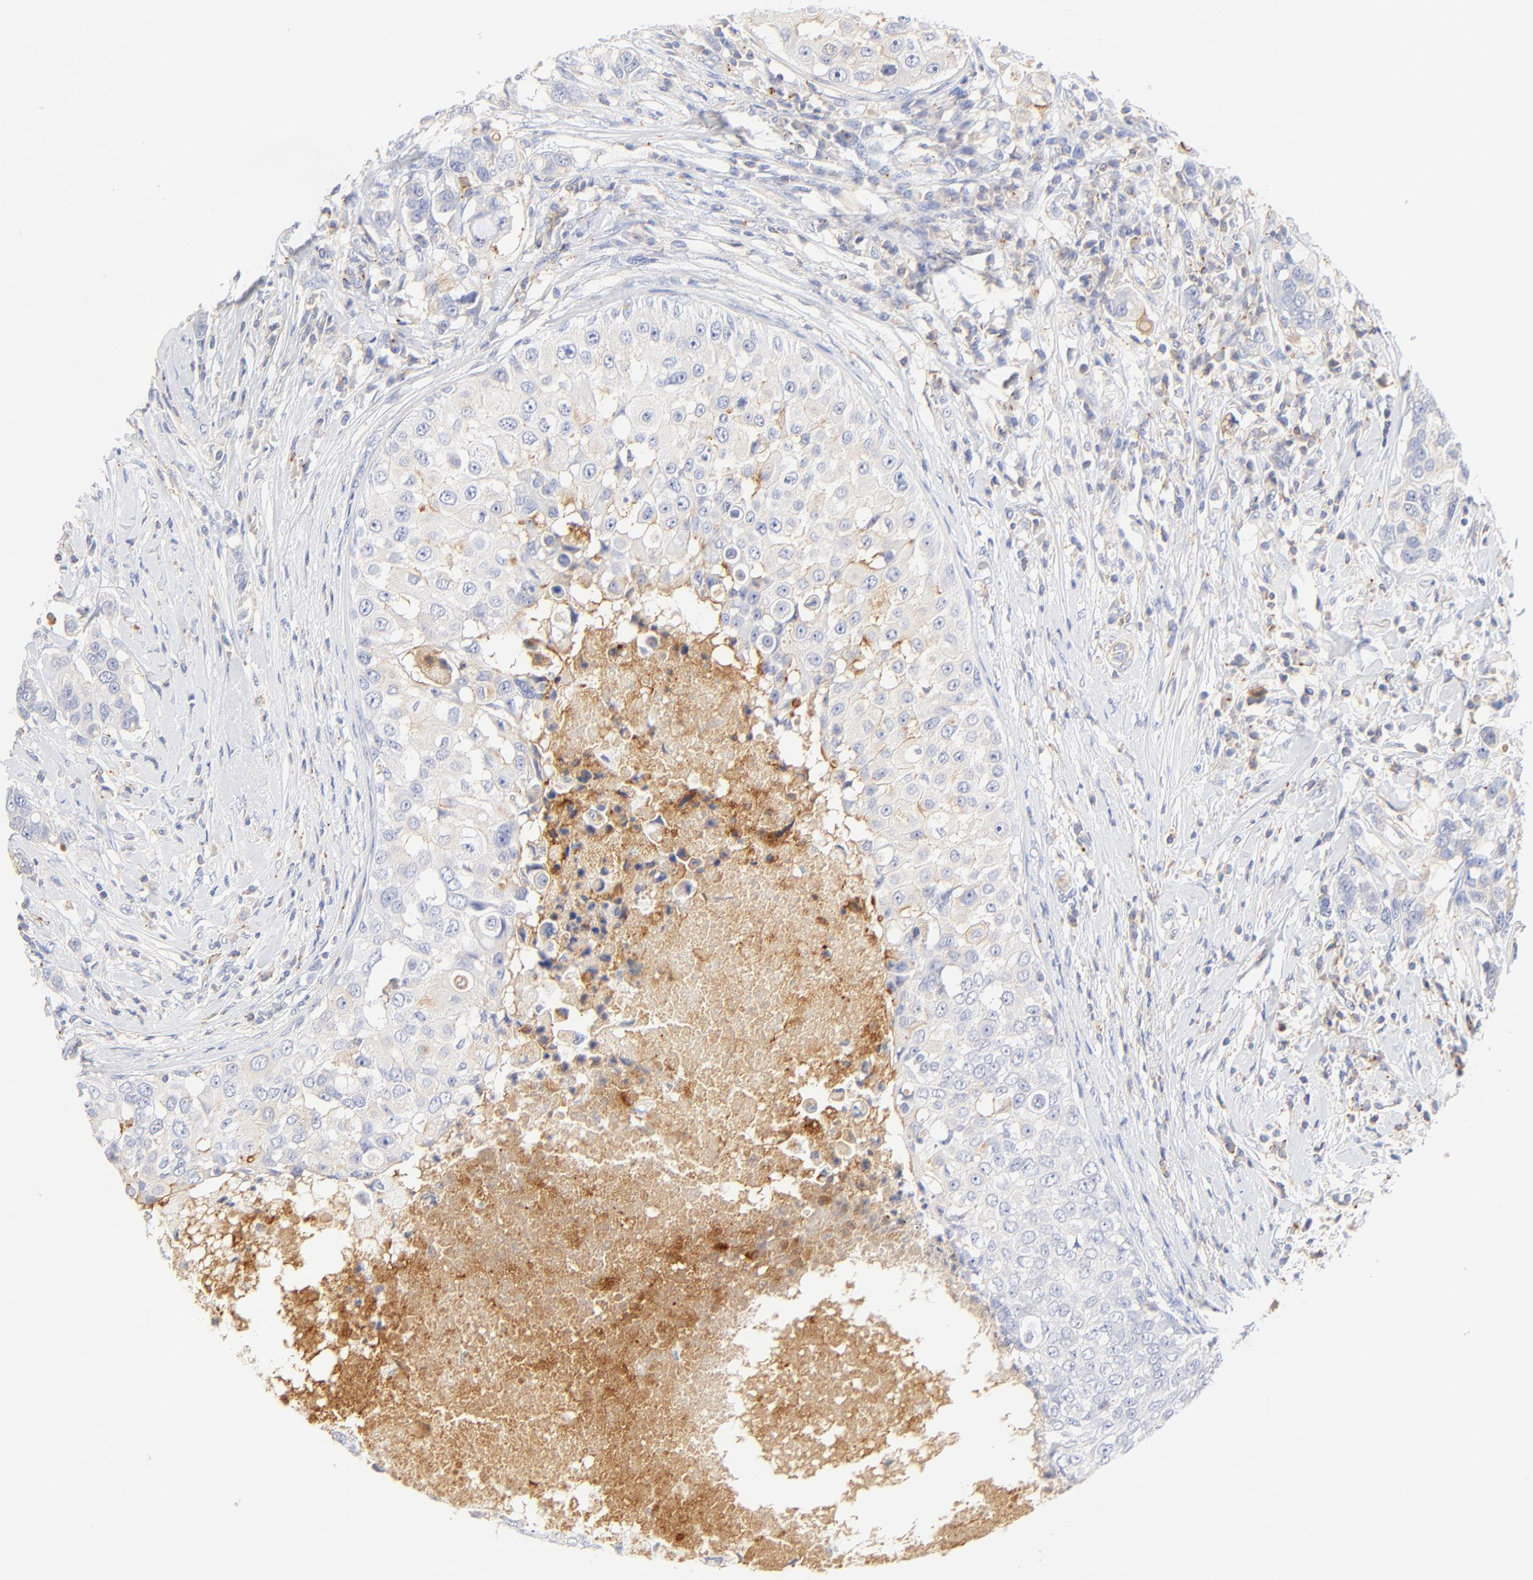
{"staining": {"intensity": "negative", "quantity": "none", "location": "none"}, "tissue": "breast cancer", "cell_type": "Tumor cells", "image_type": "cancer", "snomed": [{"axis": "morphology", "description": "Duct carcinoma"}, {"axis": "topography", "description": "Breast"}], "caption": "Breast cancer (invasive ductal carcinoma) was stained to show a protein in brown. There is no significant expression in tumor cells.", "gene": "MDGA2", "patient": {"sex": "female", "age": 27}}